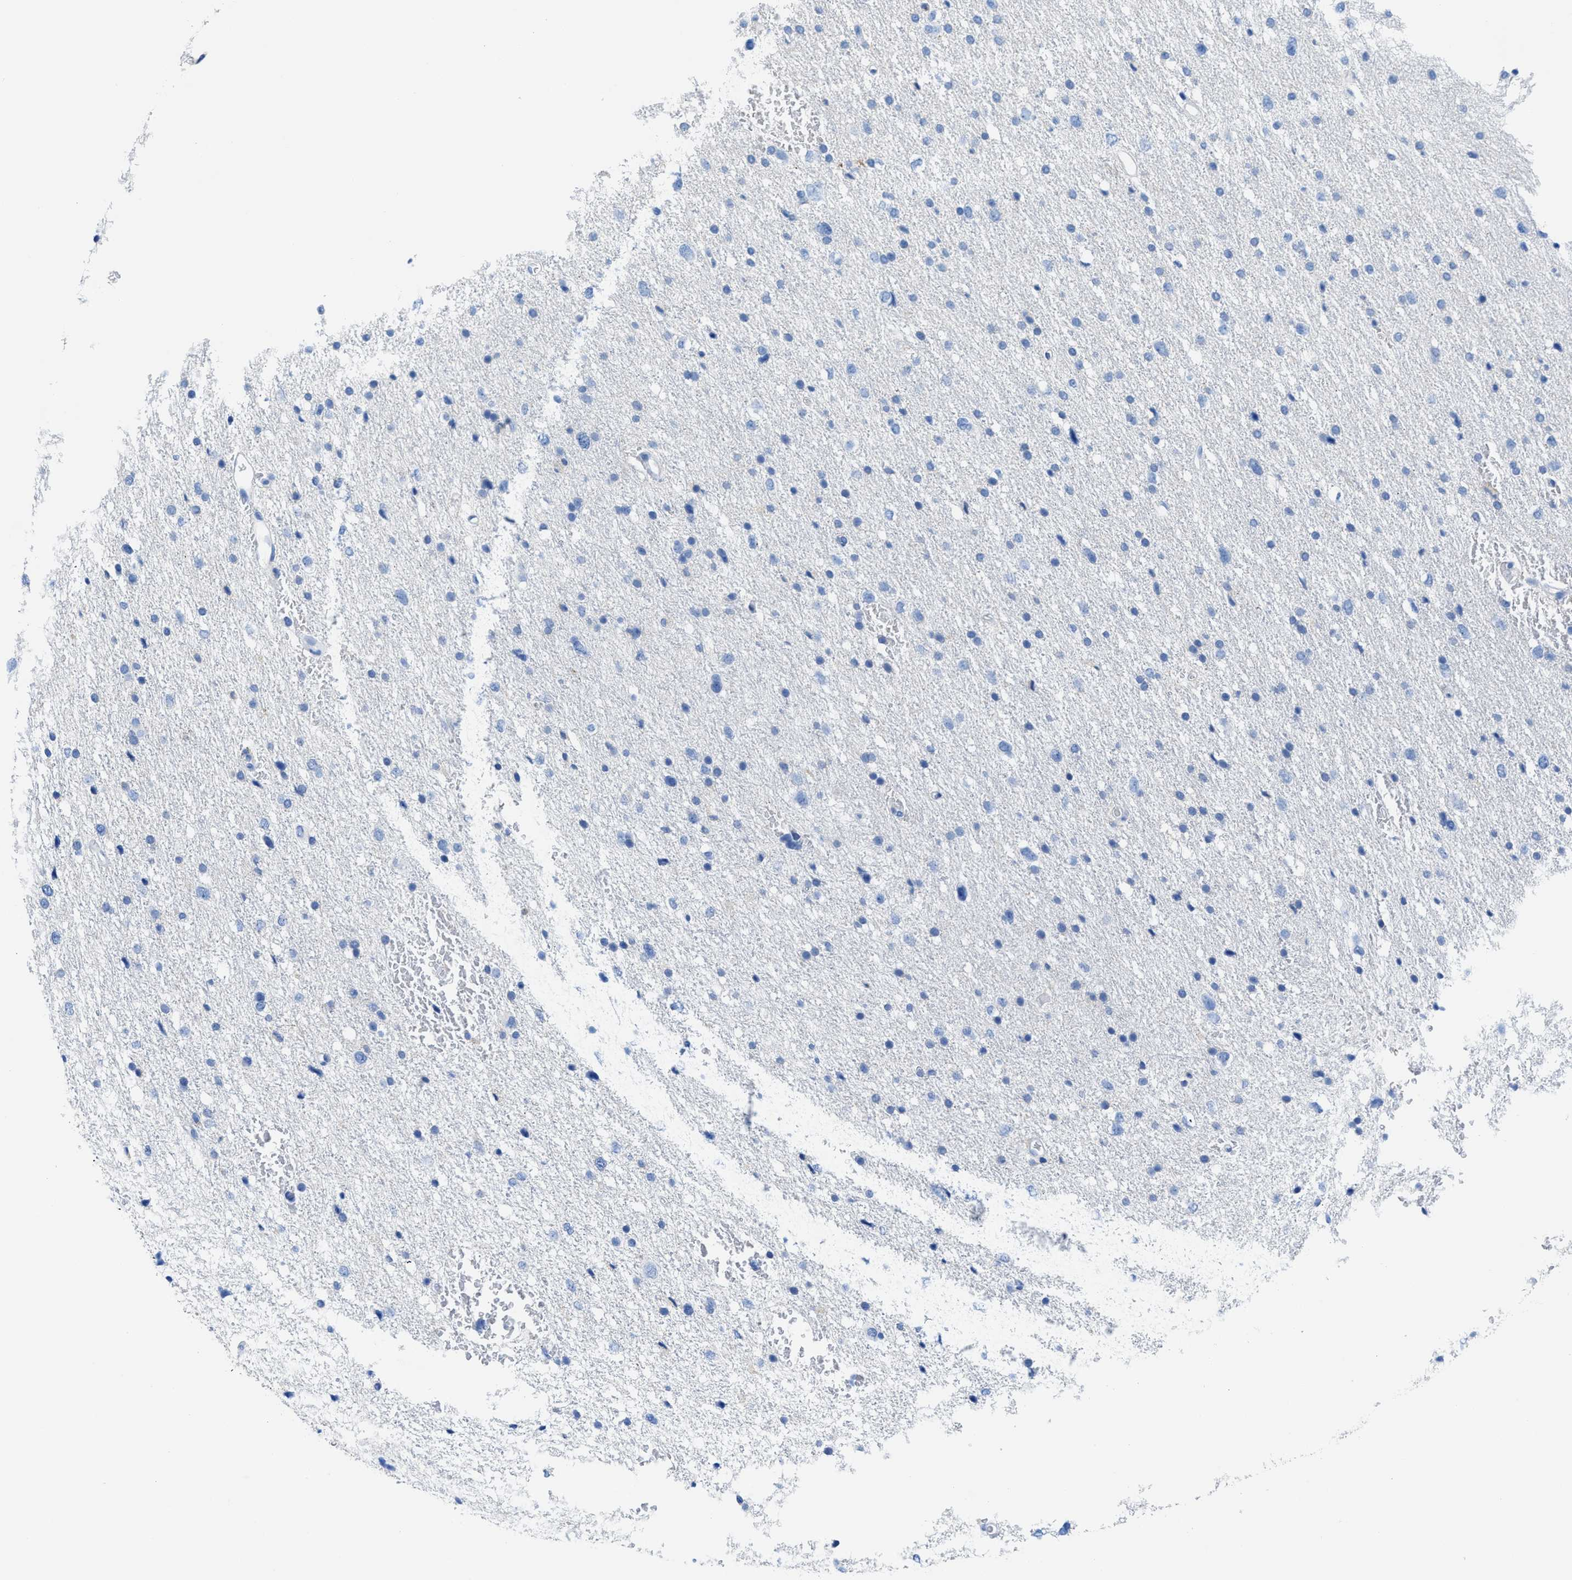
{"staining": {"intensity": "negative", "quantity": "none", "location": "none"}, "tissue": "glioma", "cell_type": "Tumor cells", "image_type": "cancer", "snomed": [{"axis": "morphology", "description": "Glioma, malignant, Low grade"}, {"axis": "topography", "description": "Brain"}], "caption": "A photomicrograph of glioma stained for a protein displays no brown staining in tumor cells. Nuclei are stained in blue.", "gene": "NEB", "patient": {"sex": "female", "age": 37}}